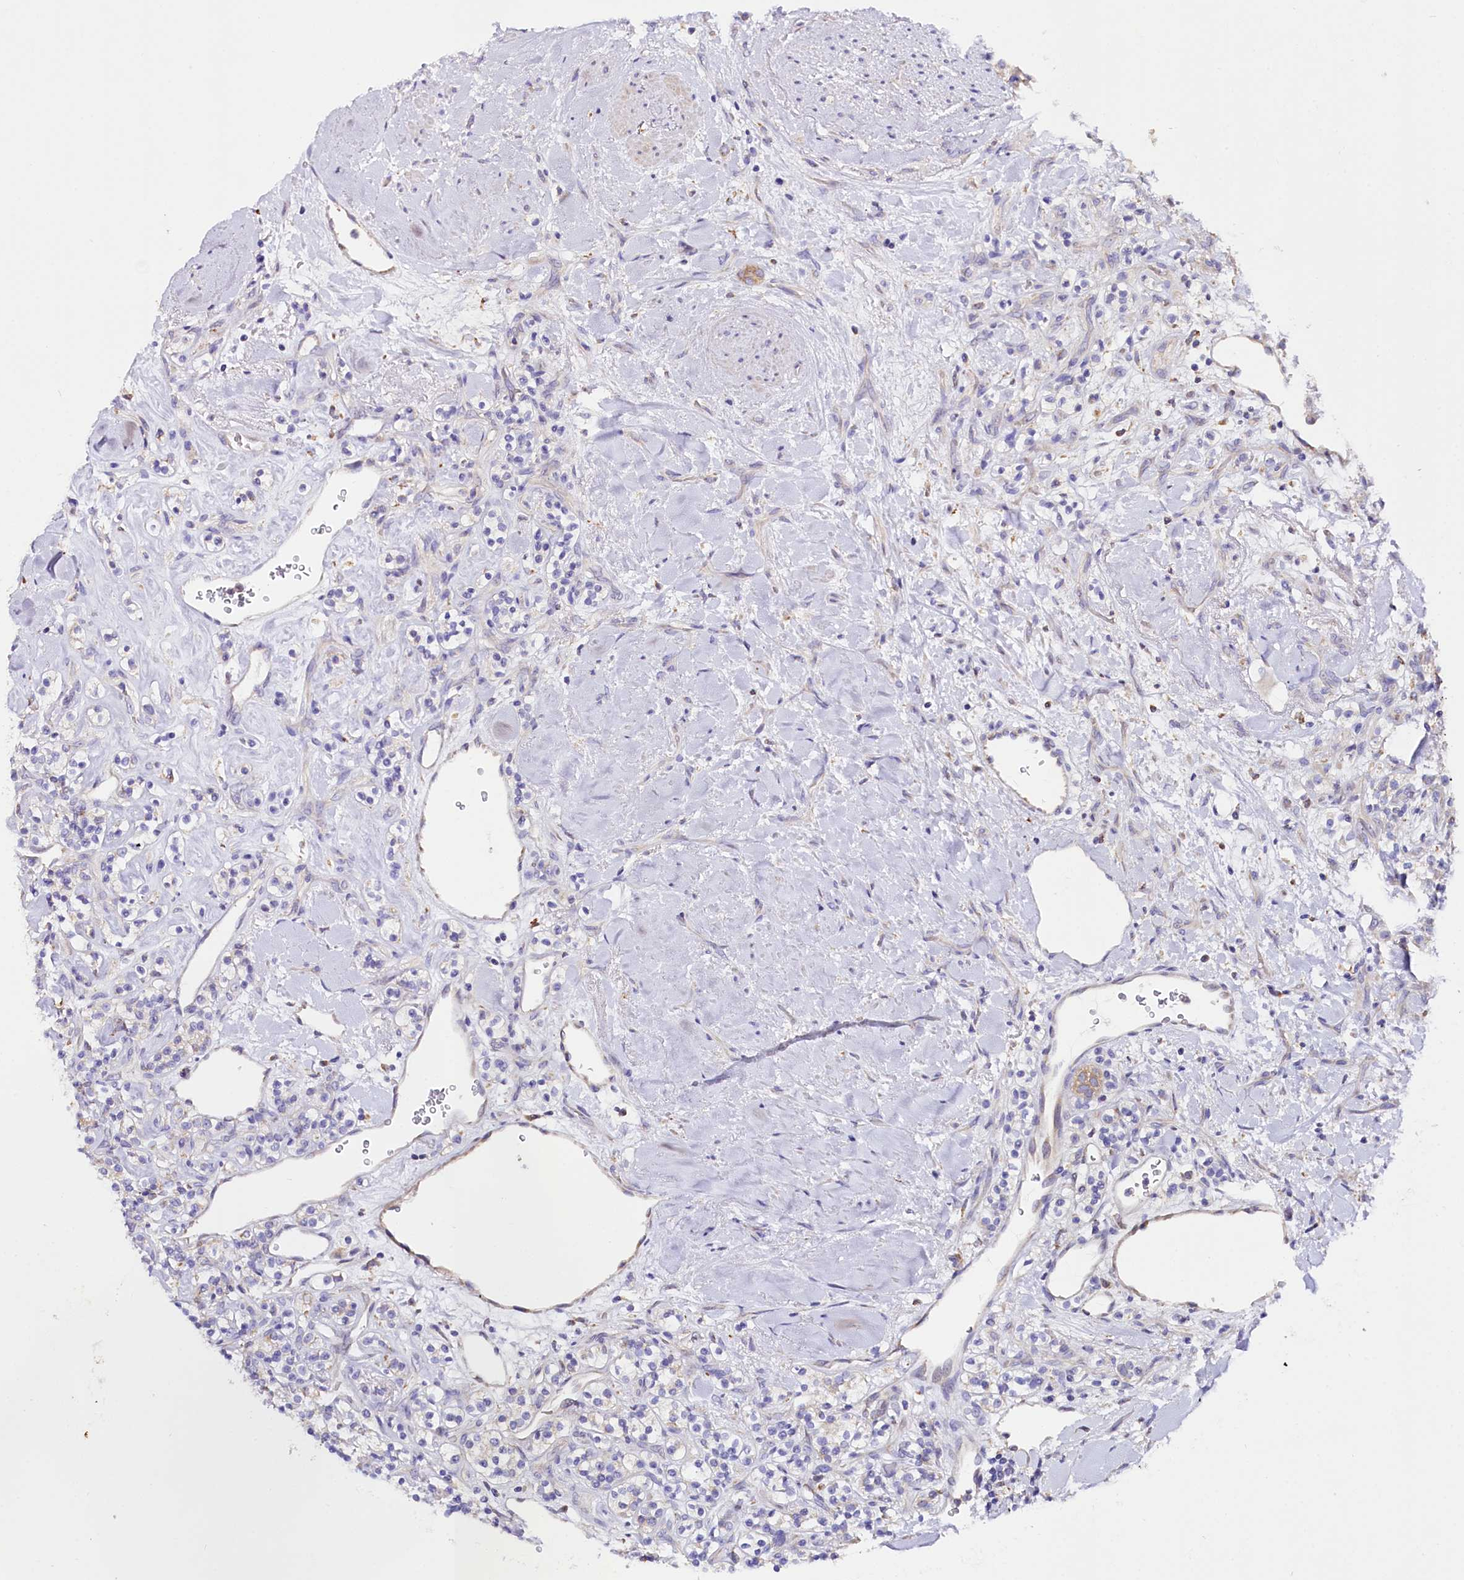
{"staining": {"intensity": "negative", "quantity": "none", "location": "none"}, "tissue": "renal cancer", "cell_type": "Tumor cells", "image_type": "cancer", "snomed": [{"axis": "morphology", "description": "Adenocarcinoma, NOS"}, {"axis": "topography", "description": "Kidney"}], "caption": "This is an IHC micrograph of human renal cancer. There is no staining in tumor cells.", "gene": "SACM1L", "patient": {"sex": "male", "age": 77}}